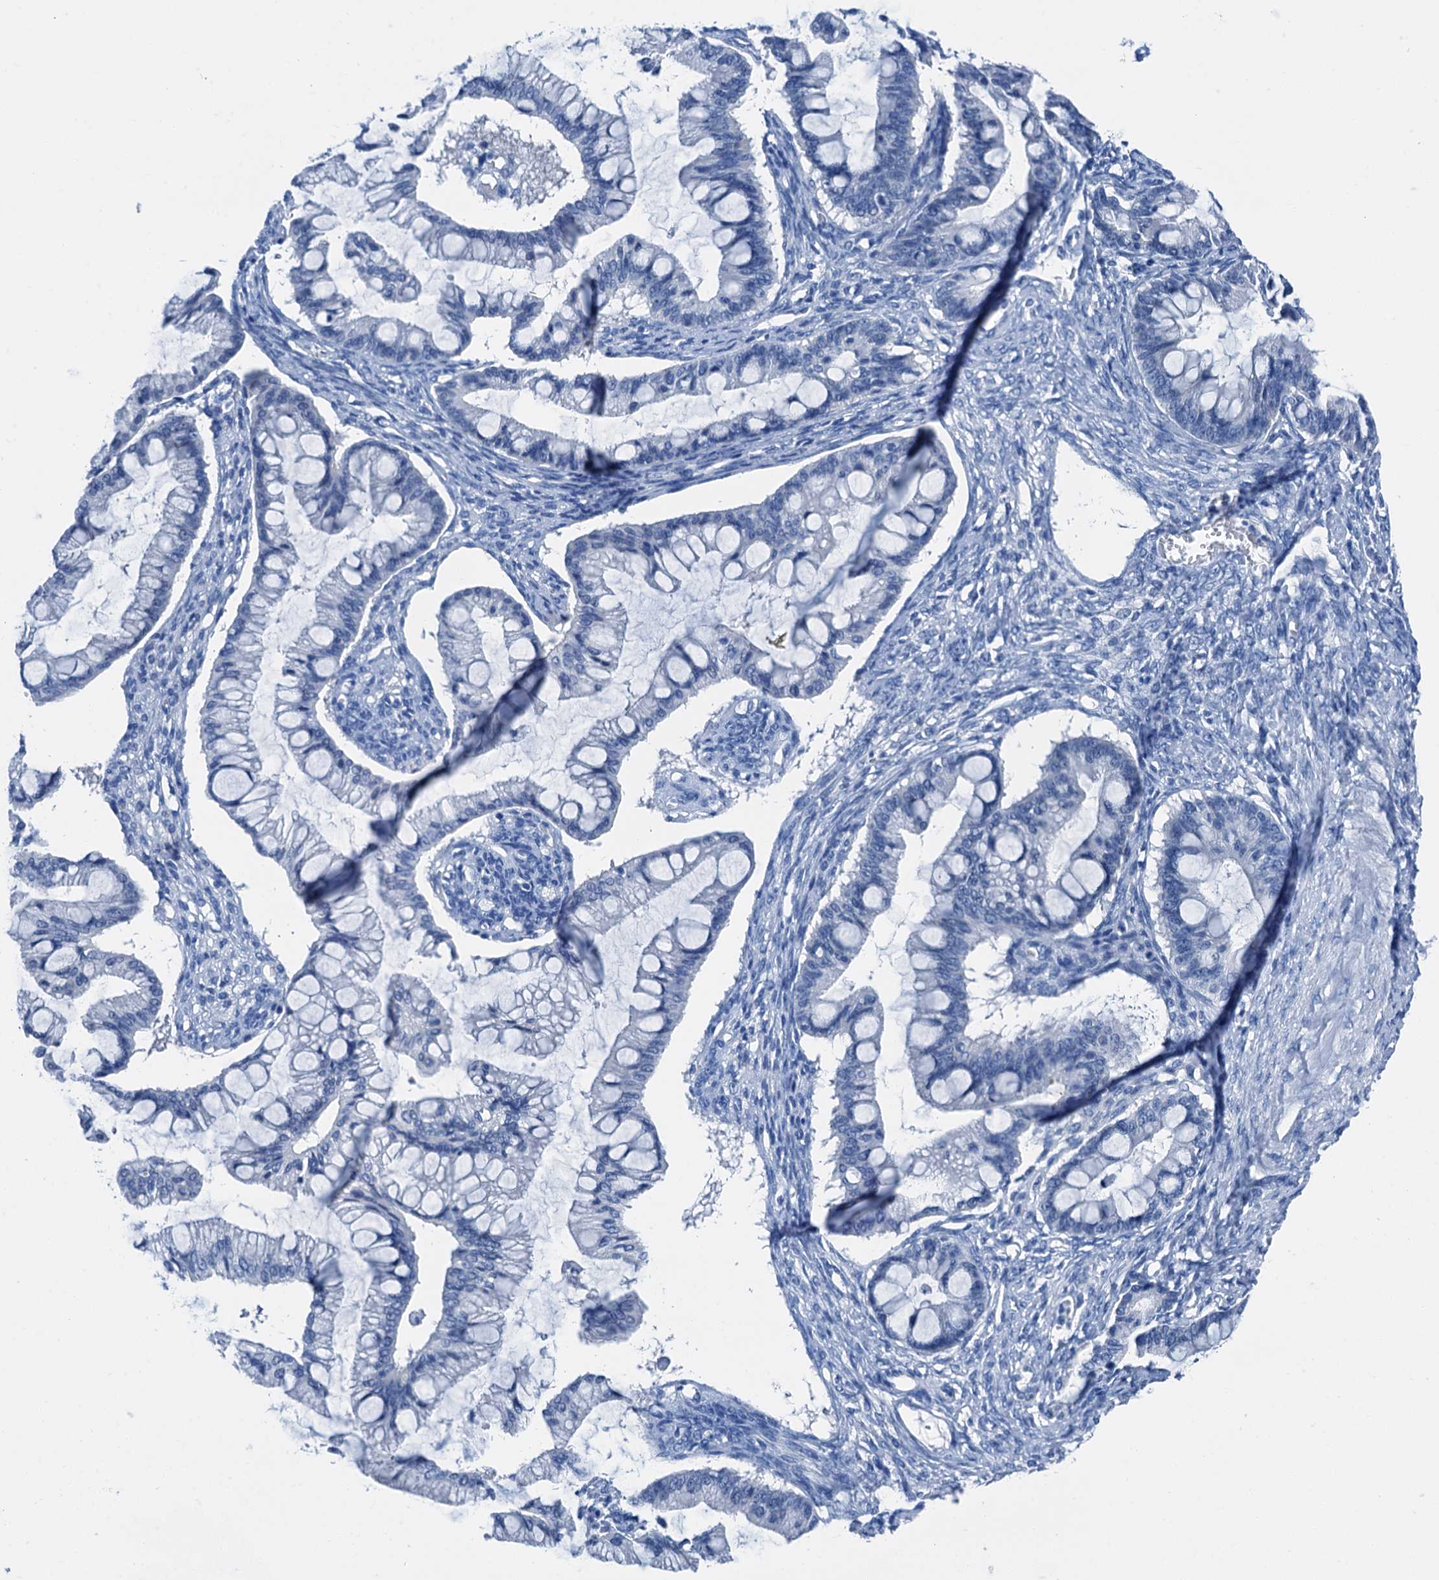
{"staining": {"intensity": "negative", "quantity": "none", "location": "none"}, "tissue": "ovarian cancer", "cell_type": "Tumor cells", "image_type": "cancer", "snomed": [{"axis": "morphology", "description": "Cystadenocarcinoma, mucinous, NOS"}, {"axis": "topography", "description": "Ovary"}], "caption": "IHC micrograph of neoplastic tissue: human ovarian cancer stained with DAB (3,3'-diaminobenzidine) shows no significant protein positivity in tumor cells.", "gene": "CBLN3", "patient": {"sex": "female", "age": 73}}